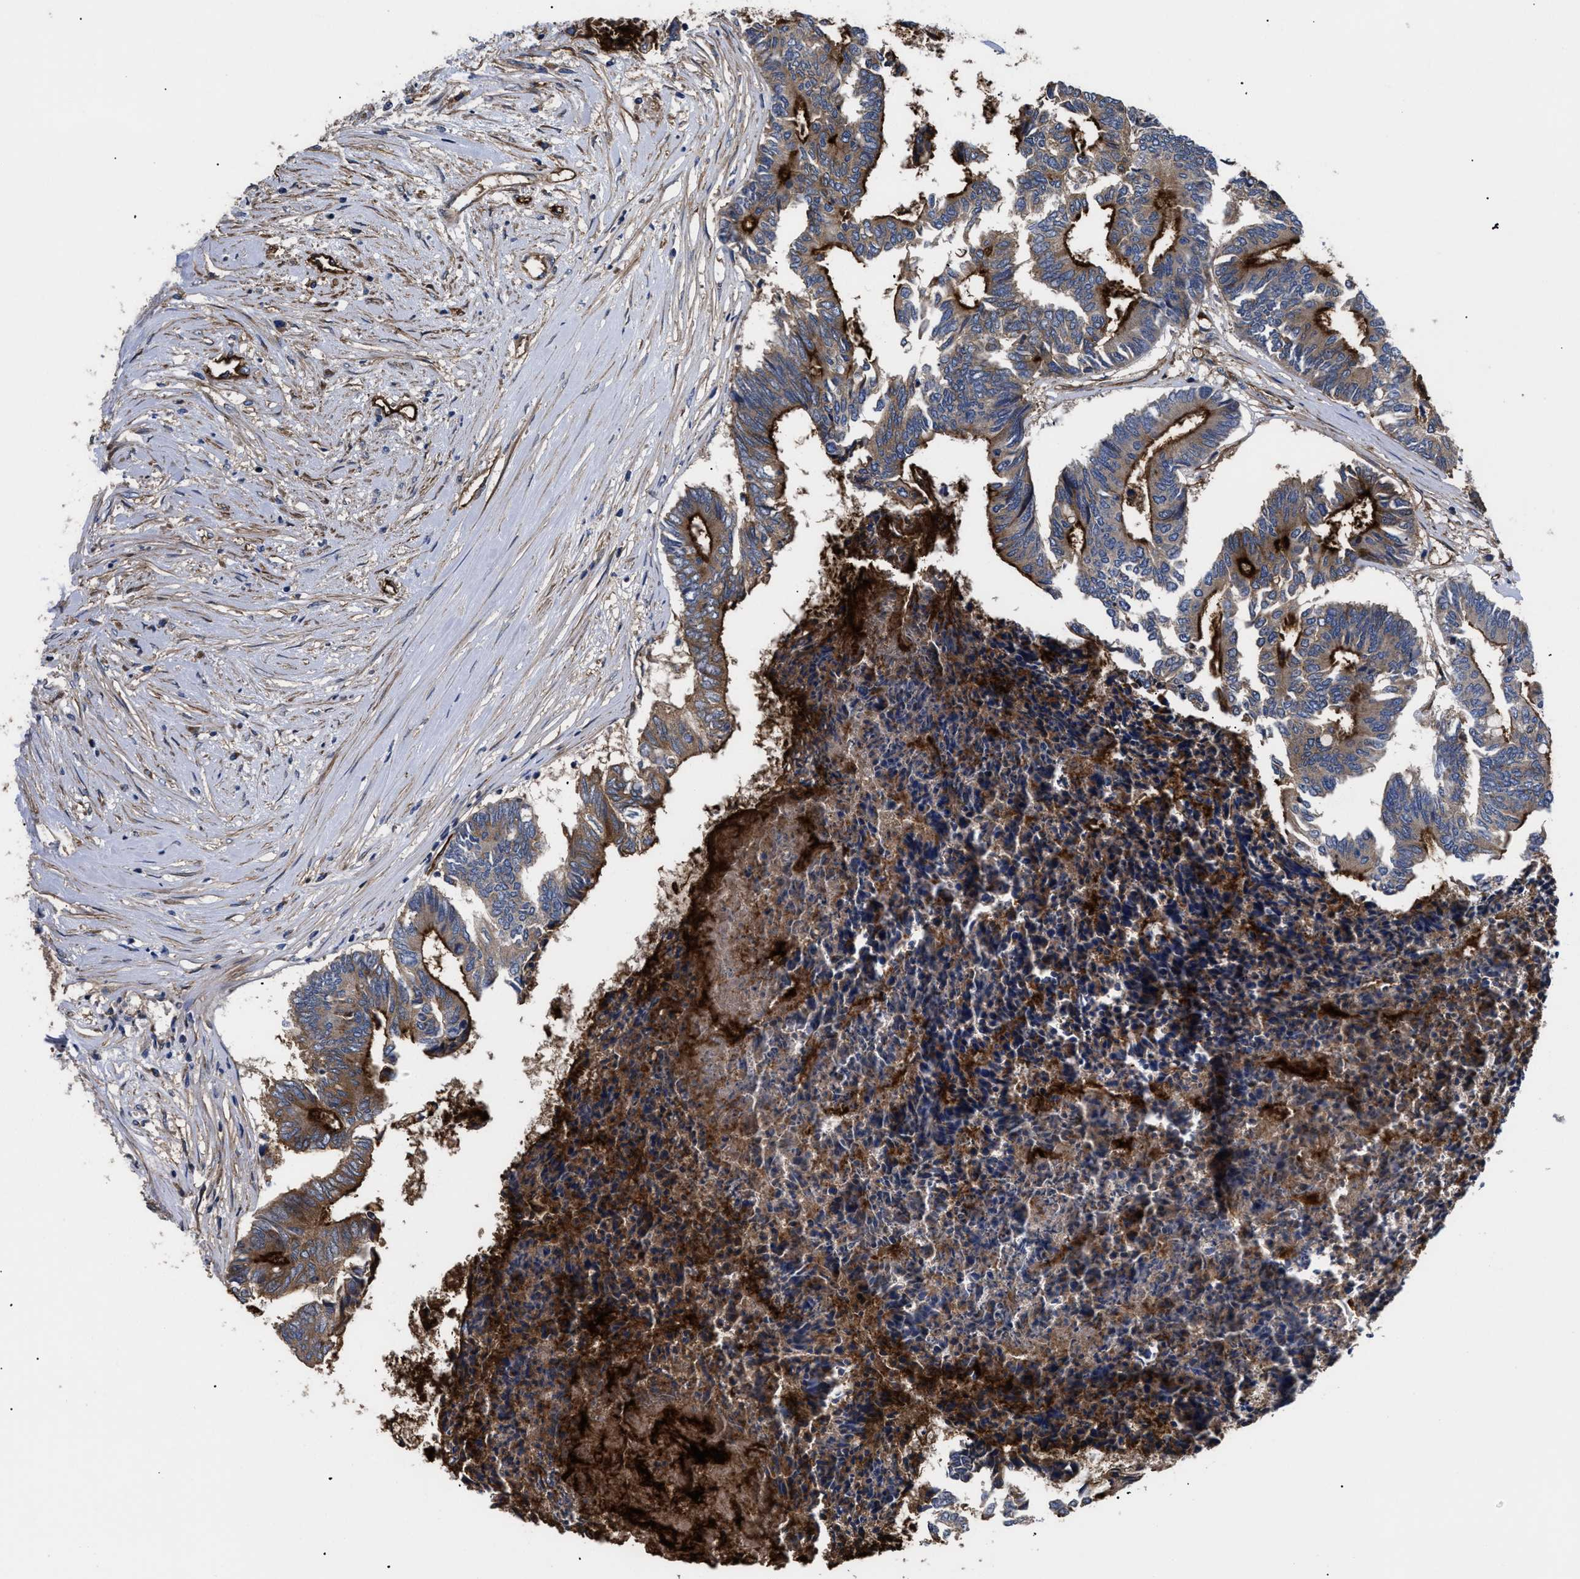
{"staining": {"intensity": "strong", "quantity": ">75%", "location": "cytoplasmic/membranous"}, "tissue": "colorectal cancer", "cell_type": "Tumor cells", "image_type": "cancer", "snomed": [{"axis": "morphology", "description": "Adenocarcinoma, NOS"}, {"axis": "topography", "description": "Rectum"}], "caption": "Tumor cells demonstrate high levels of strong cytoplasmic/membranous staining in approximately >75% of cells in human colorectal cancer (adenocarcinoma).", "gene": "NT5E", "patient": {"sex": "male", "age": 63}}